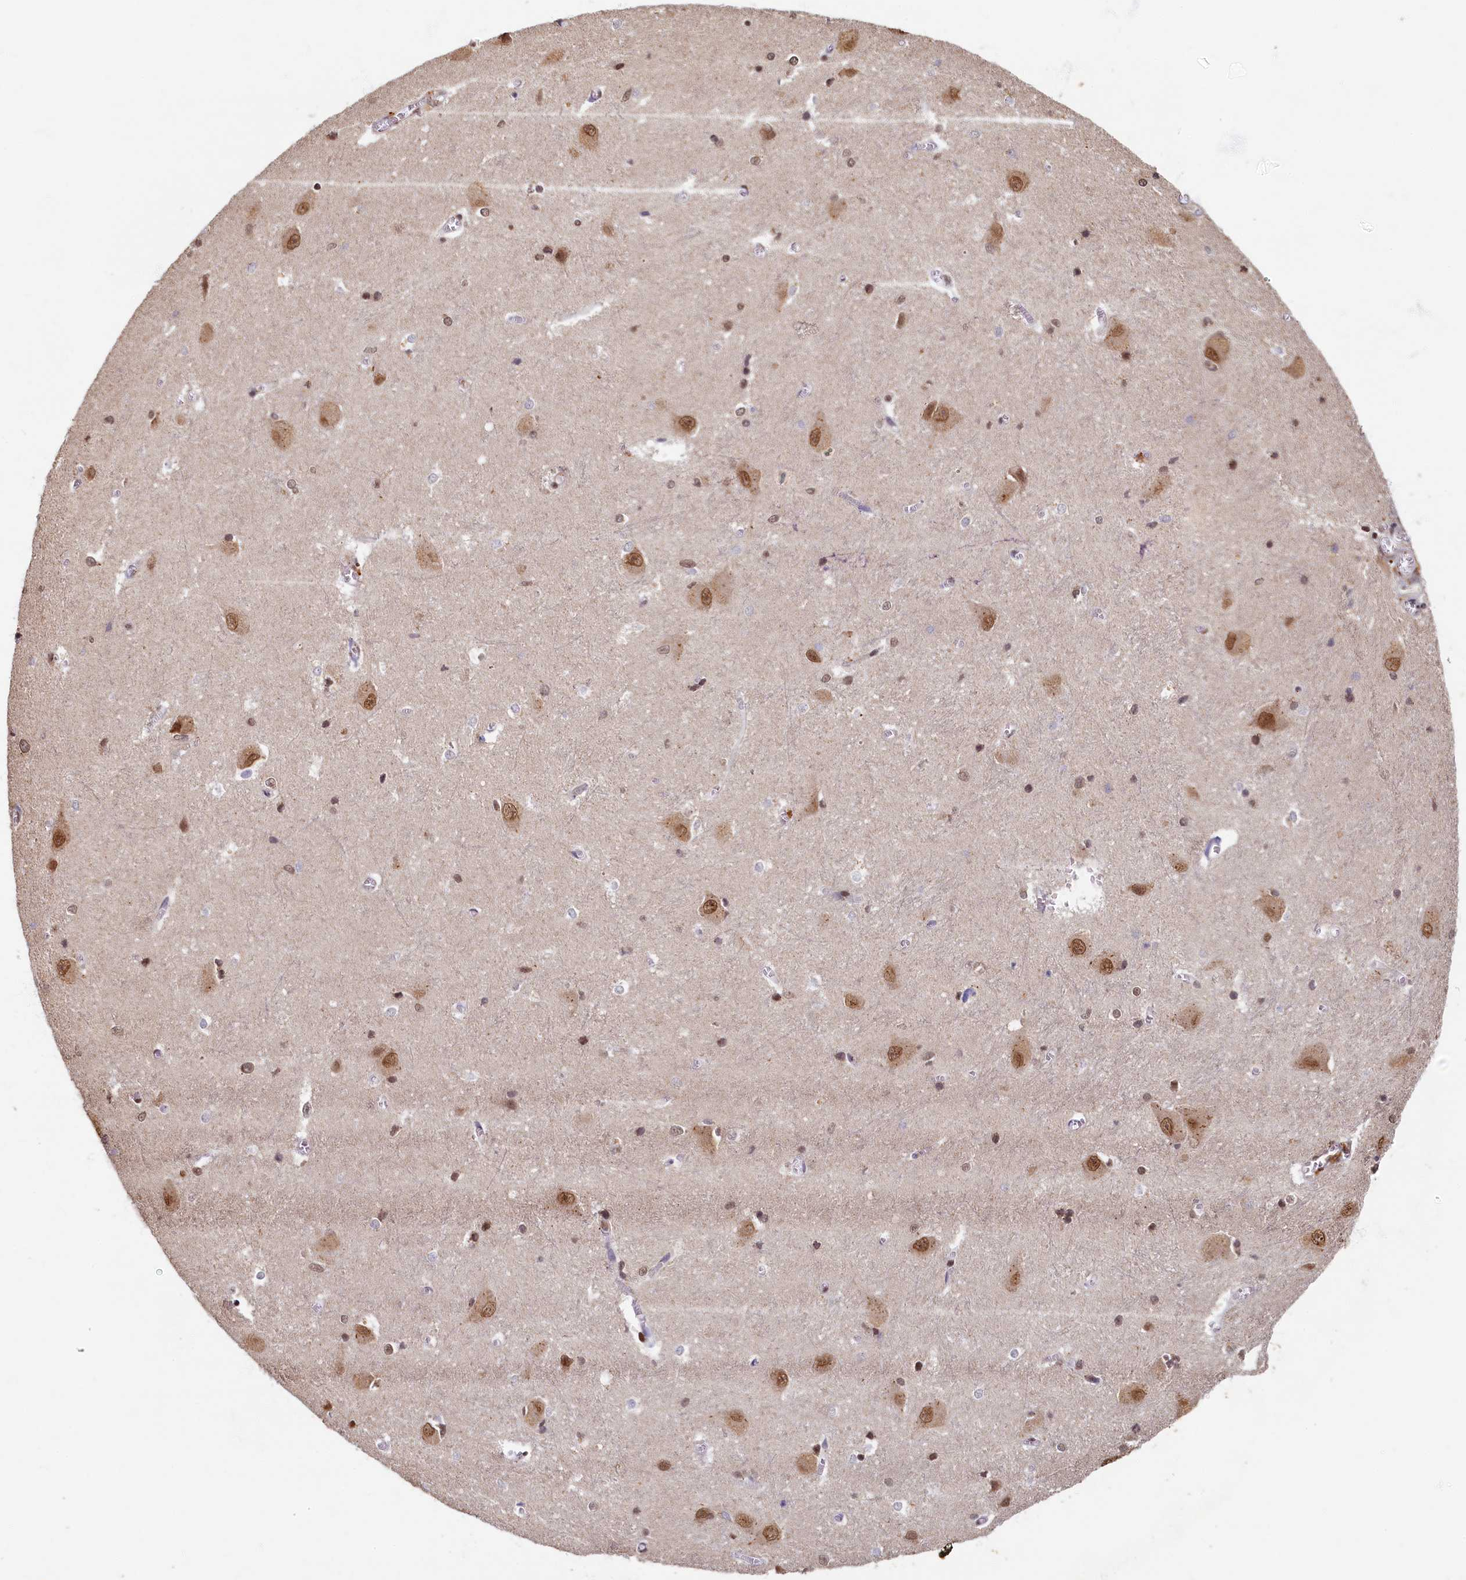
{"staining": {"intensity": "moderate", "quantity": "<25%", "location": "nuclear"}, "tissue": "caudate", "cell_type": "Glial cells", "image_type": "normal", "snomed": [{"axis": "morphology", "description": "Normal tissue, NOS"}, {"axis": "topography", "description": "Lateral ventricle wall"}], "caption": "A photomicrograph of caudate stained for a protein demonstrates moderate nuclear brown staining in glial cells.", "gene": "CKAP2L", "patient": {"sex": "male", "age": 37}}